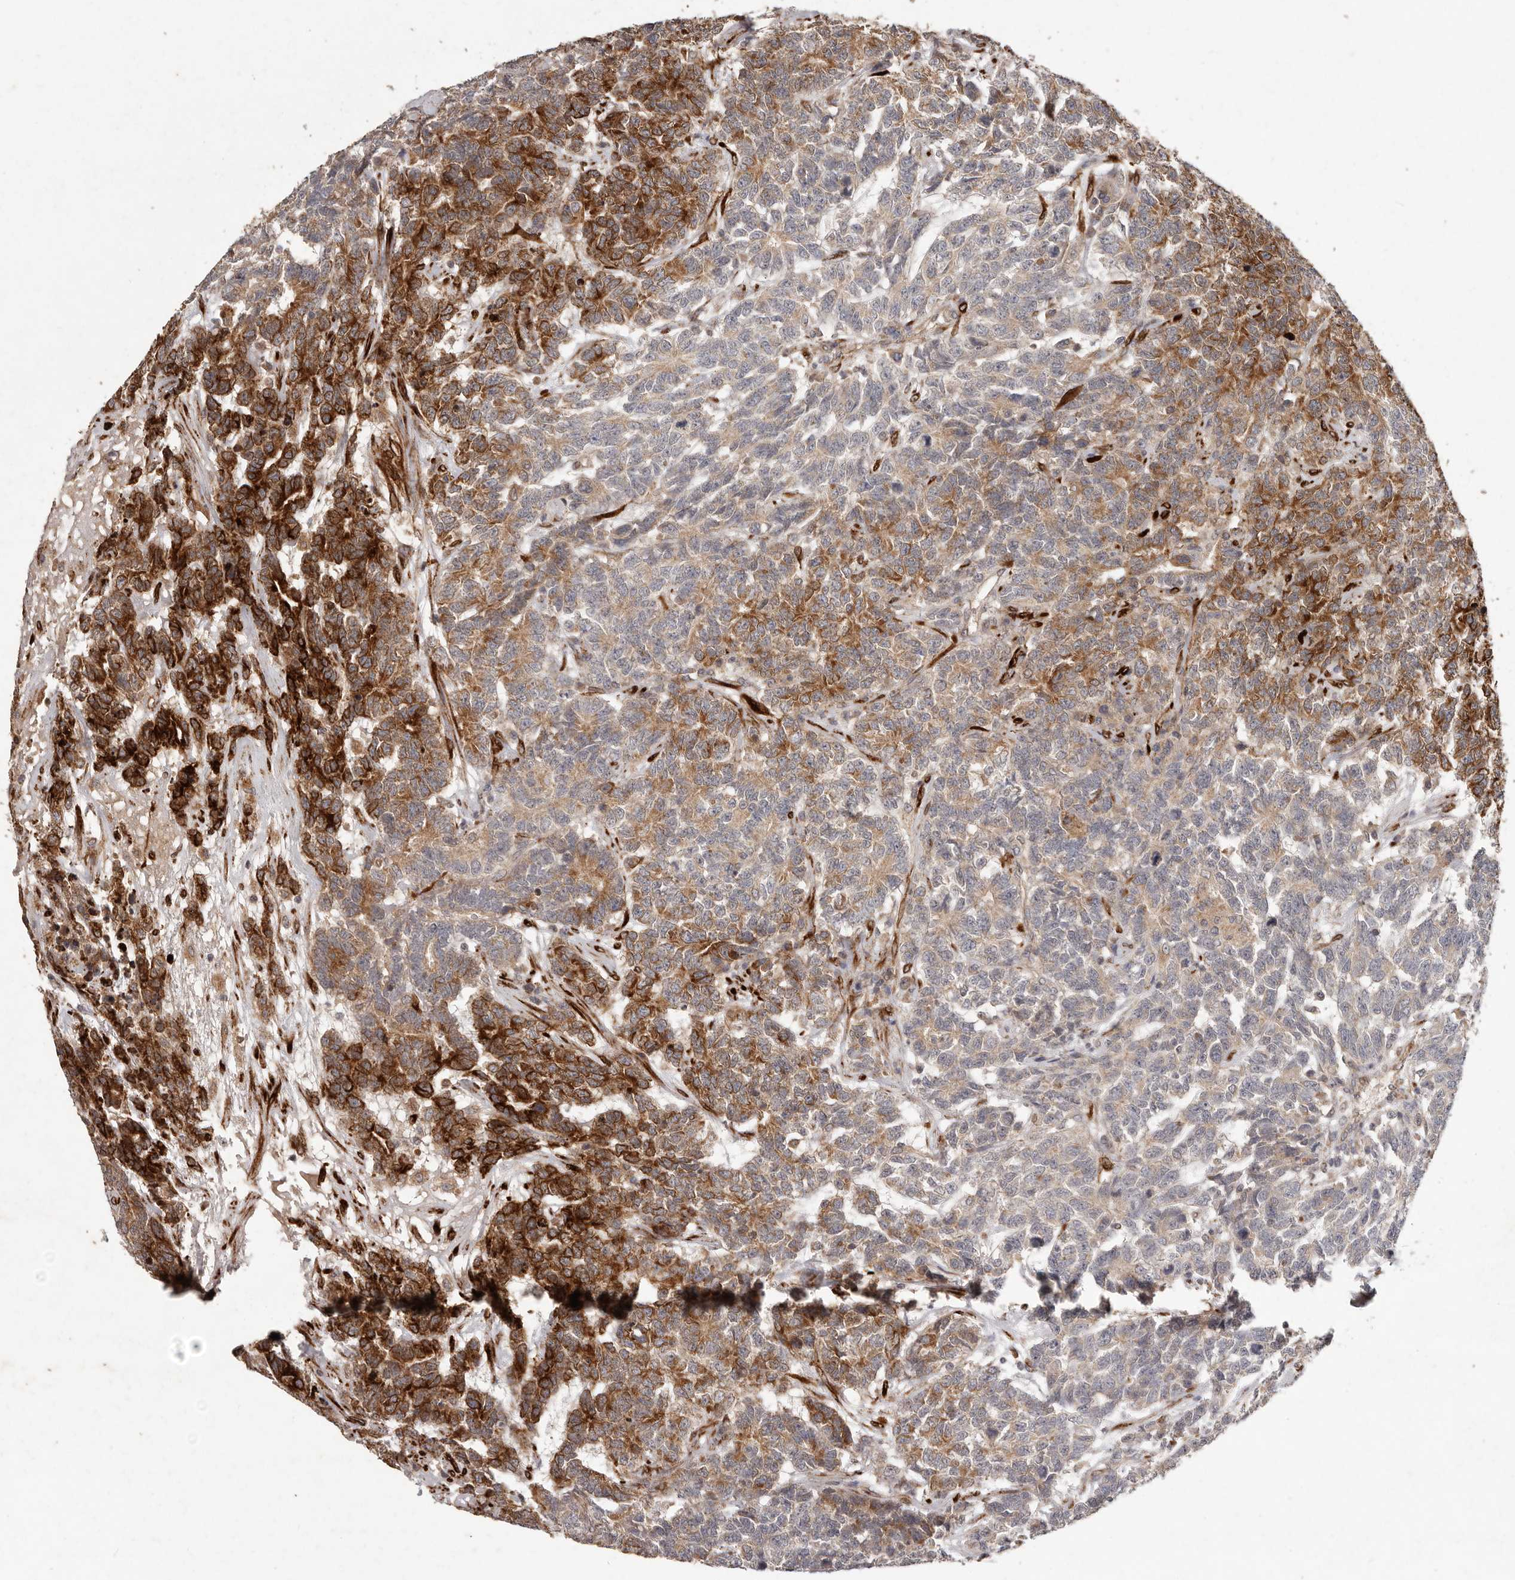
{"staining": {"intensity": "strong", "quantity": "25%-75%", "location": "cytoplasmic/membranous"}, "tissue": "testis cancer", "cell_type": "Tumor cells", "image_type": "cancer", "snomed": [{"axis": "morphology", "description": "Carcinoma, Embryonal, NOS"}, {"axis": "topography", "description": "Testis"}], "caption": "Protein staining of testis cancer (embryonal carcinoma) tissue demonstrates strong cytoplasmic/membranous expression in approximately 25%-75% of tumor cells.", "gene": "PLOD2", "patient": {"sex": "male", "age": 26}}